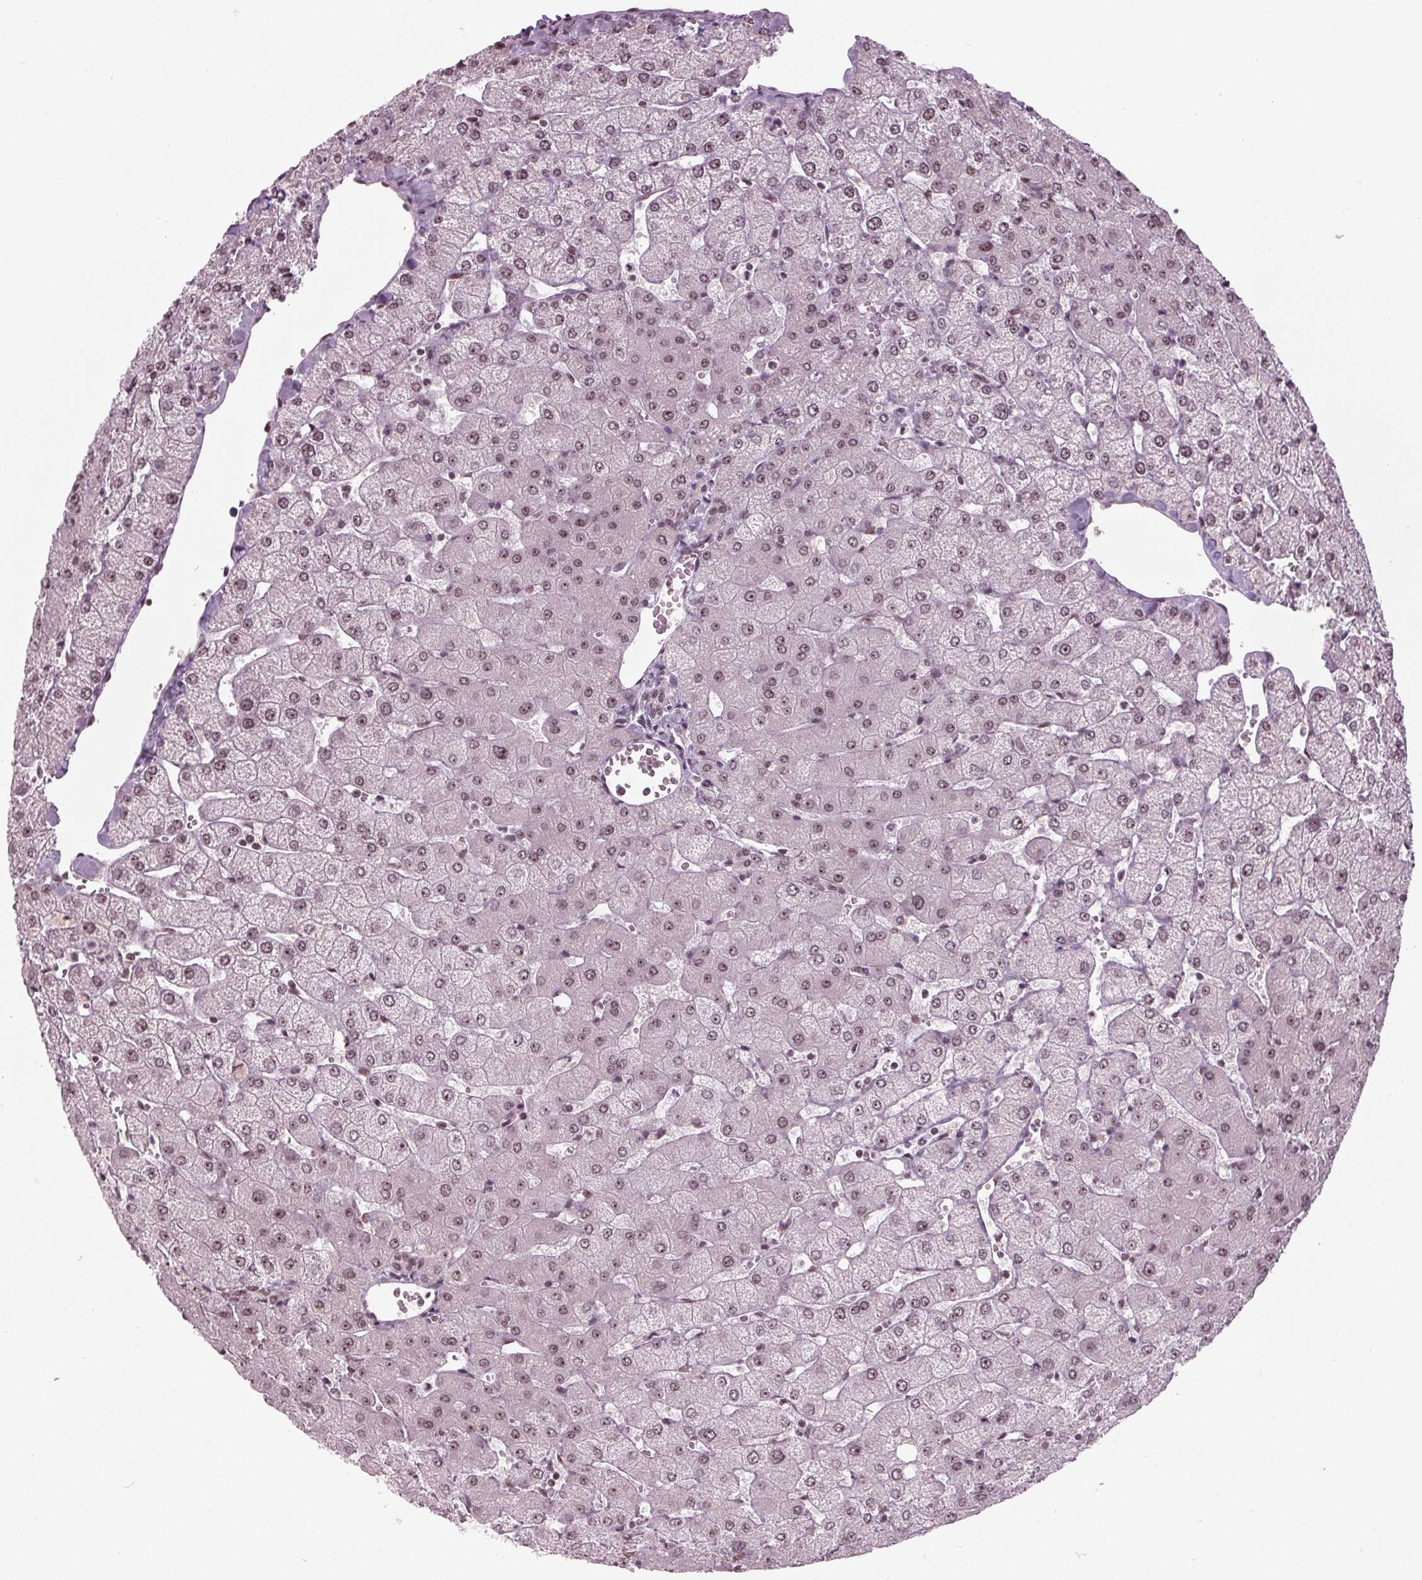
{"staining": {"intensity": "negative", "quantity": "none", "location": "none"}, "tissue": "liver", "cell_type": "Cholangiocytes", "image_type": "normal", "snomed": [{"axis": "morphology", "description": "Normal tissue, NOS"}, {"axis": "topography", "description": "Liver"}], "caption": "The IHC photomicrograph has no significant staining in cholangiocytes of liver. (Stains: DAB immunohistochemistry (IHC) with hematoxylin counter stain, Microscopy: brightfield microscopy at high magnification).", "gene": "DDX41", "patient": {"sex": "female", "age": 54}}